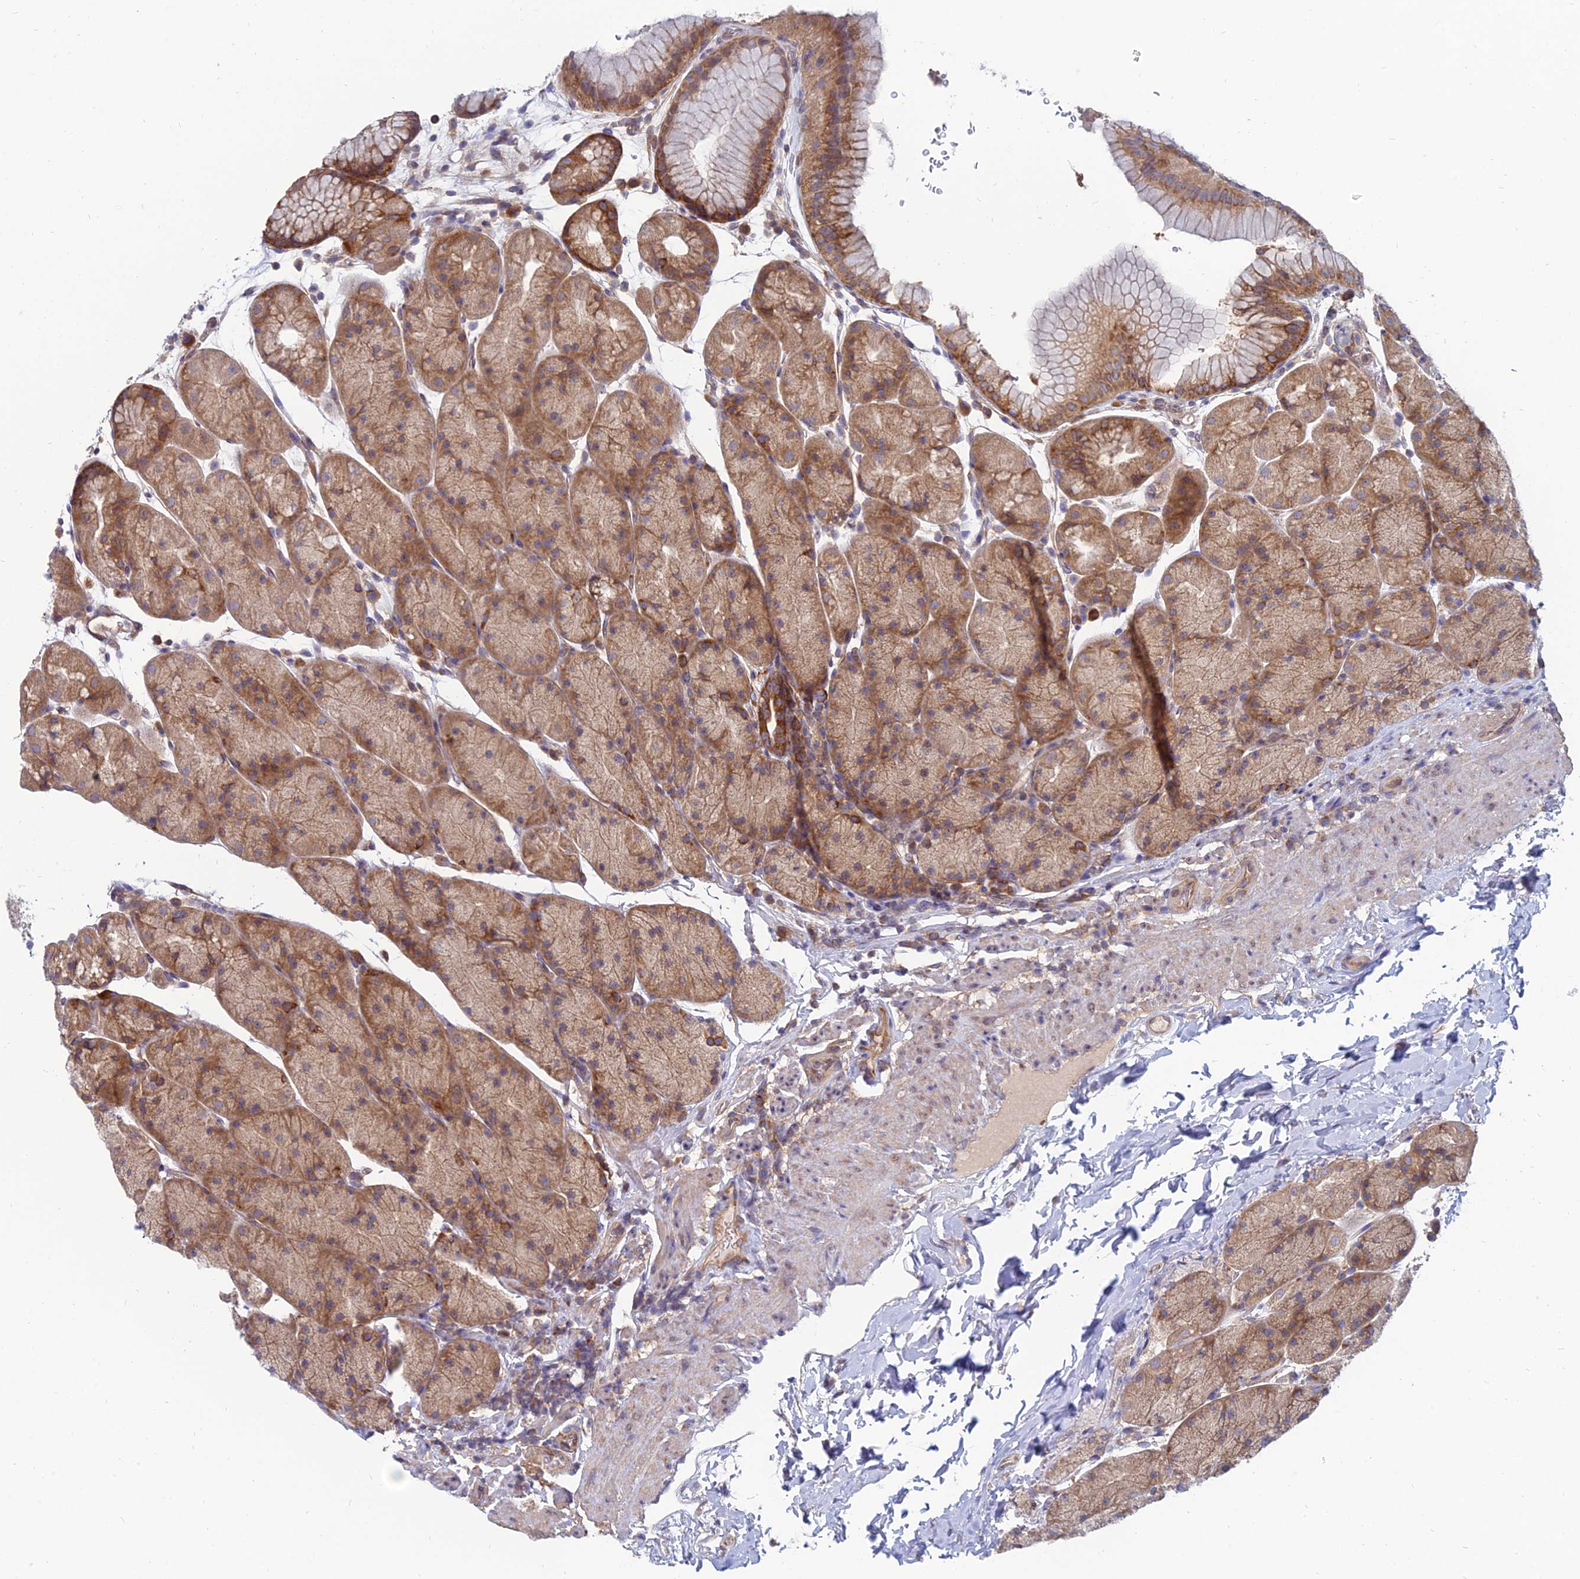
{"staining": {"intensity": "strong", "quantity": ">75%", "location": "cytoplasmic/membranous"}, "tissue": "stomach", "cell_type": "Glandular cells", "image_type": "normal", "snomed": [{"axis": "morphology", "description": "Normal tissue, NOS"}, {"axis": "topography", "description": "Stomach, upper"}, {"axis": "topography", "description": "Stomach, lower"}], "caption": "About >75% of glandular cells in normal stomach display strong cytoplasmic/membranous protein staining as visualized by brown immunohistochemical staining.", "gene": "TXLNA", "patient": {"sex": "male", "age": 67}}